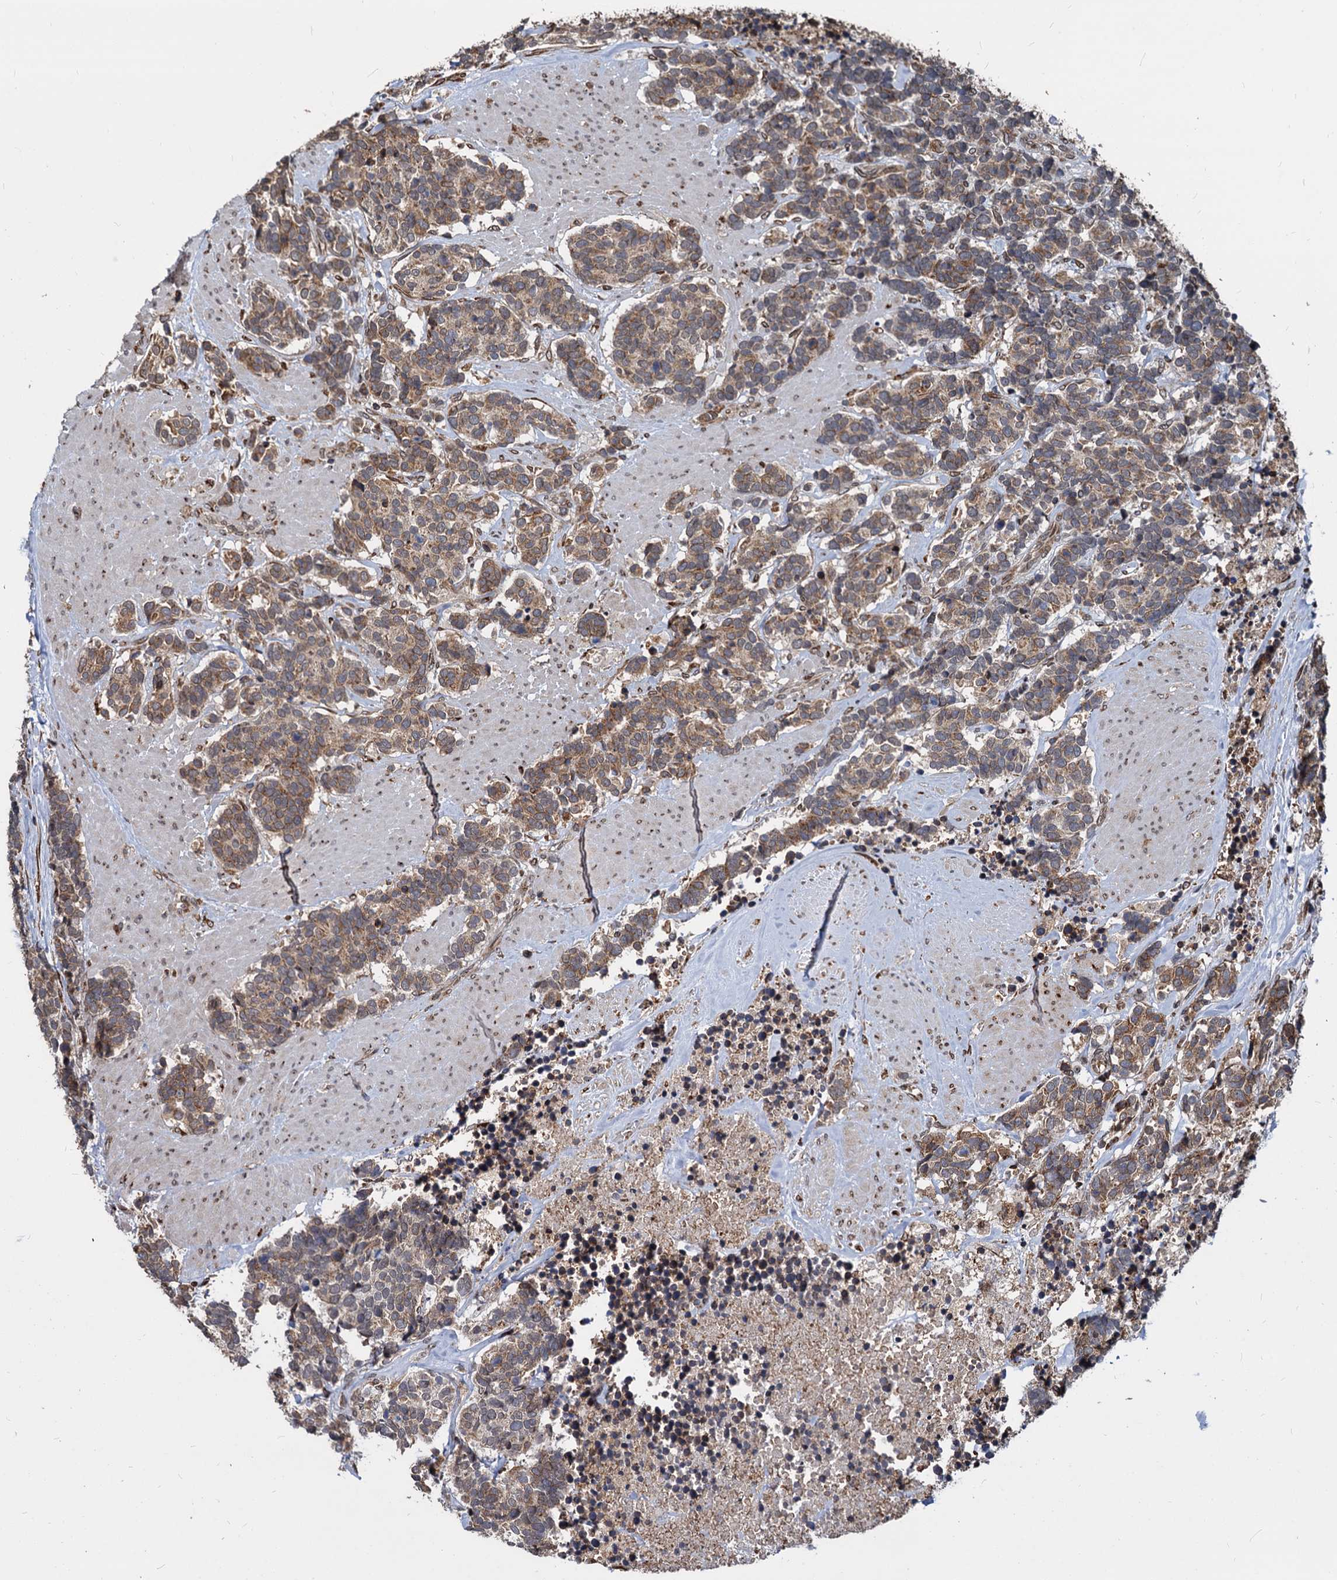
{"staining": {"intensity": "moderate", "quantity": "25%-75%", "location": "cytoplasmic/membranous"}, "tissue": "carcinoid", "cell_type": "Tumor cells", "image_type": "cancer", "snomed": [{"axis": "morphology", "description": "Carcinoma, NOS"}, {"axis": "morphology", "description": "Carcinoid, malignant, NOS"}, {"axis": "topography", "description": "Urinary bladder"}], "caption": "This histopathology image displays carcinoma stained with IHC to label a protein in brown. The cytoplasmic/membranous of tumor cells show moderate positivity for the protein. Nuclei are counter-stained blue.", "gene": "SAAL1", "patient": {"sex": "male", "age": 57}}